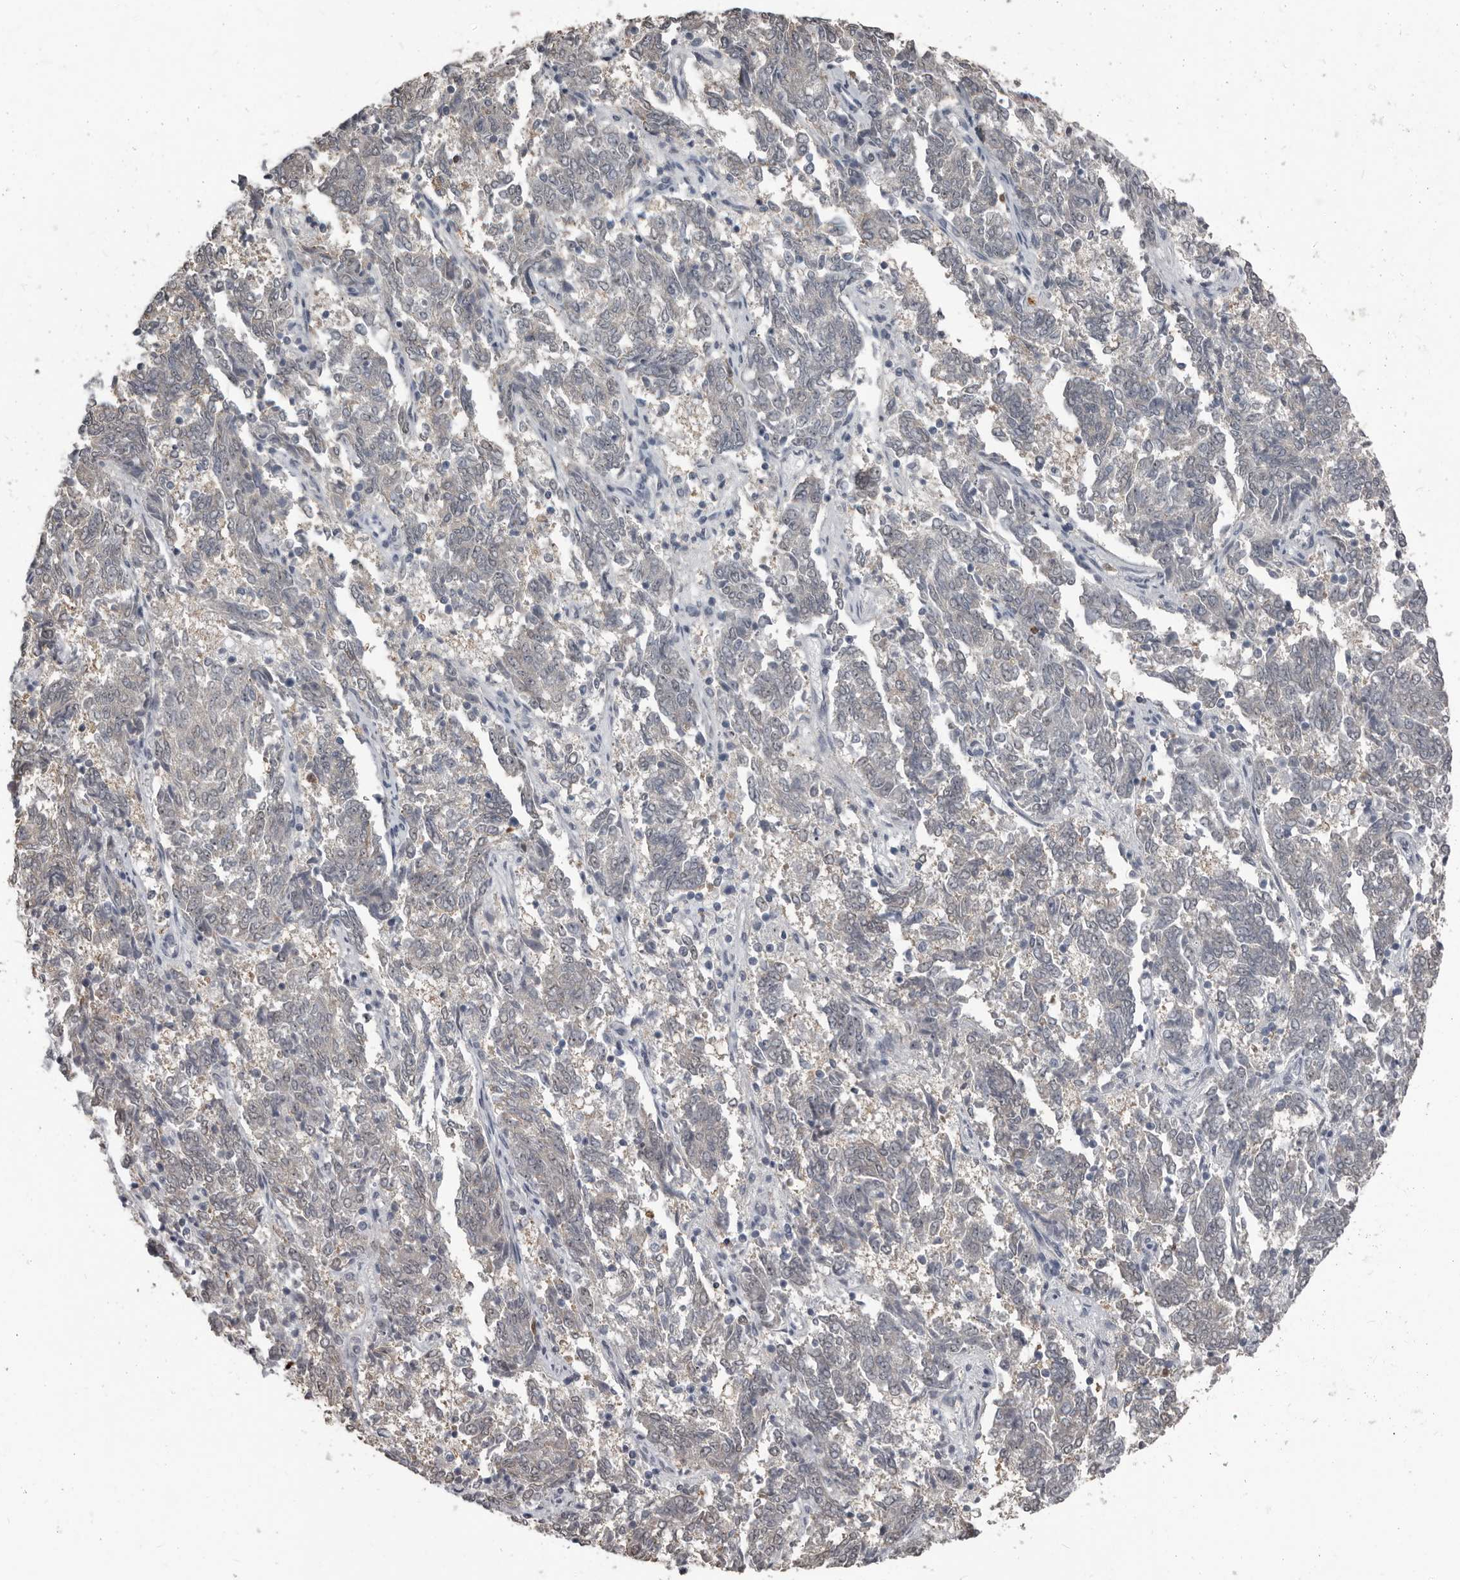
{"staining": {"intensity": "weak", "quantity": "<25%", "location": "cytoplasmic/membranous"}, "tissue": "endometrial cancer", "cell_type": "Tumor cells", "image_type": "cancer", "snomed": [{"axis": "morphology", "description": "Adenocarcinoma, NOS"}, {"axis": "topography", "description": "Endometrium"}], "caption": "This is an immunohistochemistry (IHC) photomicrograph of human adenocarcinoma (endometrial). There is no expression in tumor cells.", "gene": "GPR157", "patient": {"sex": "female", "age": 80}}